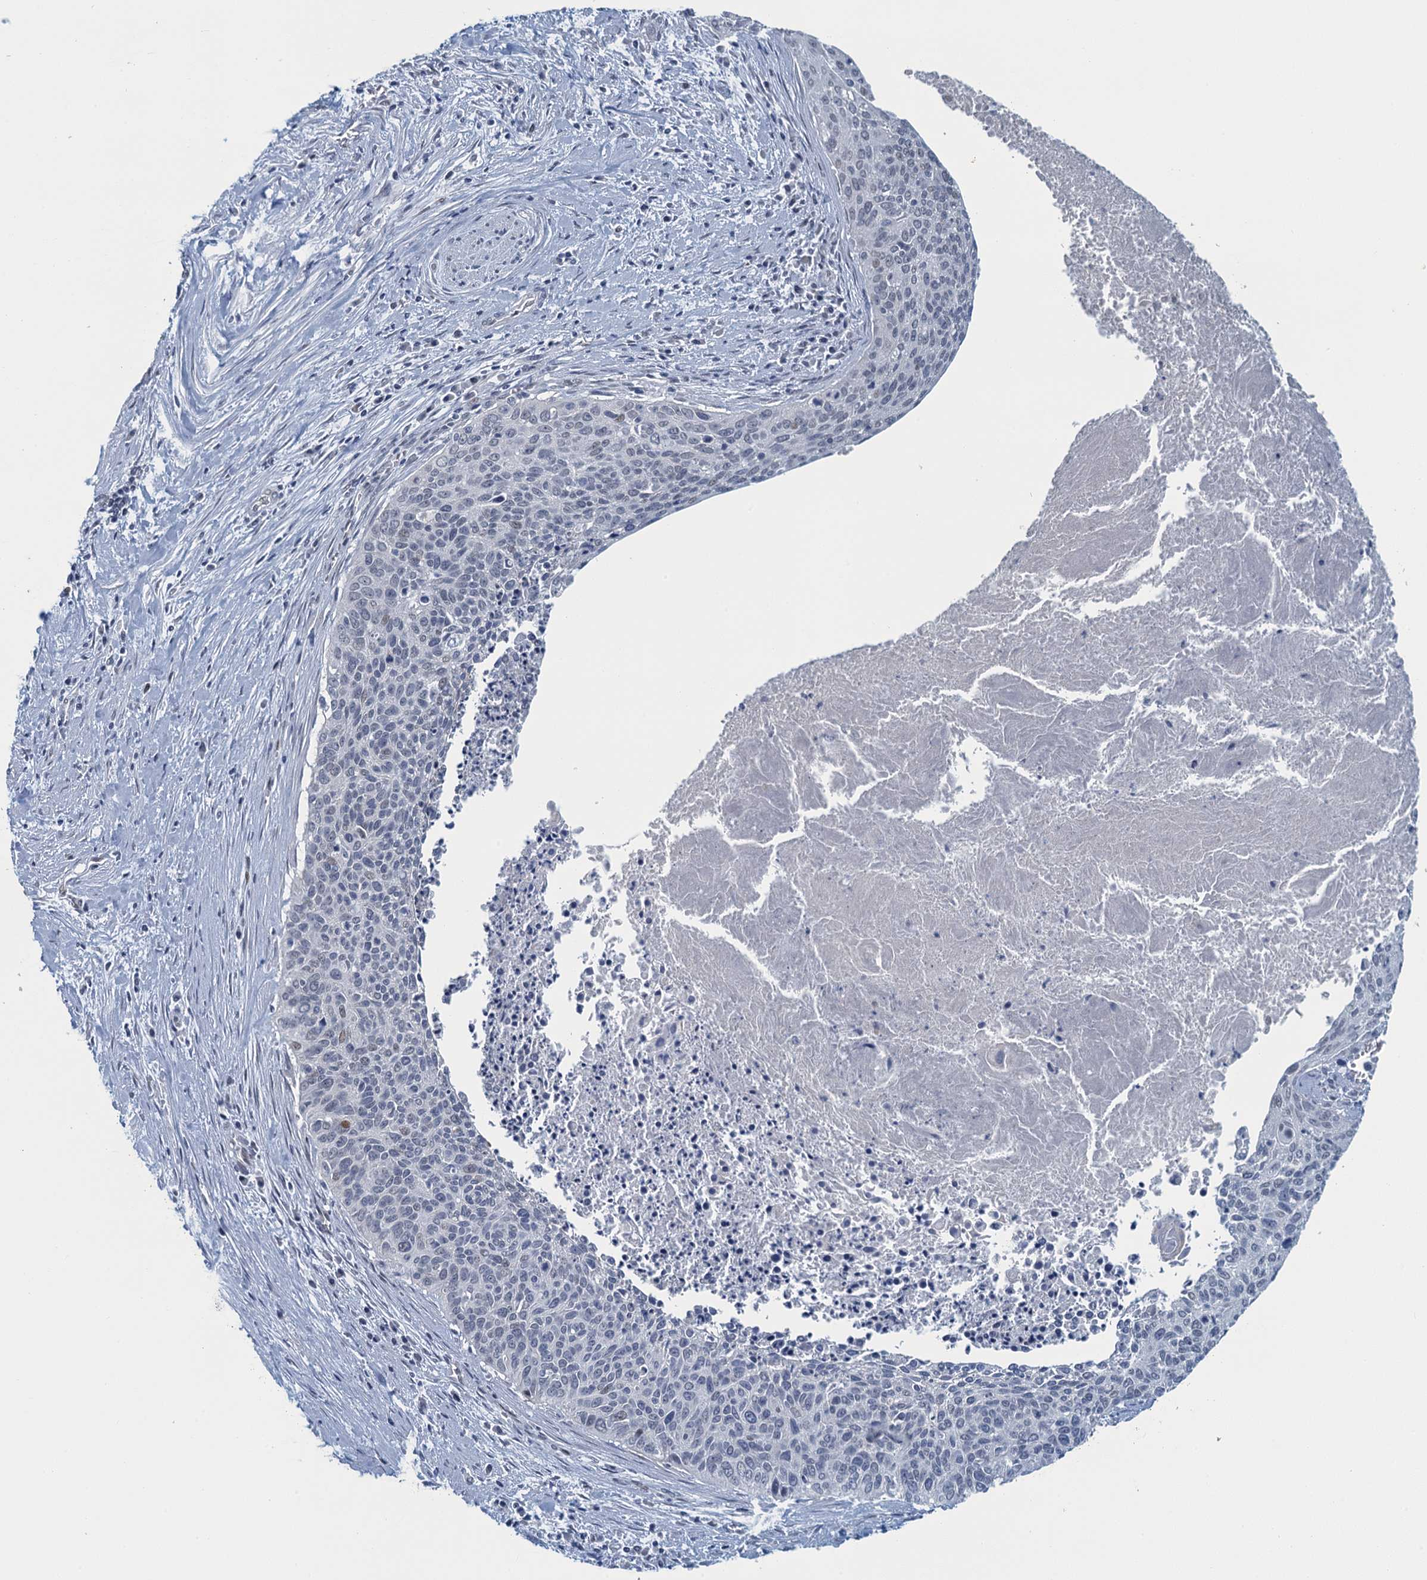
{"staining": {"intensity": "negative", "quantity": "none", "location": "none"}, "tissue": "cervical cancer", "cell_type": "Tumor cells", "image_type": "cancer", "snomed": [{"axis": "morphology", "description": "Squamous cell carcinoma, NOS"}, {"axis": "topography", "description": "Cervix"}], "caption": "DAB (3,3'-diaminobenzidine) immunohistochemical staining of human cervical cancer displays no significant expression in tumor cells.", "gene": "TTLL9", "patient": {"sex": "female", "age": 55}}